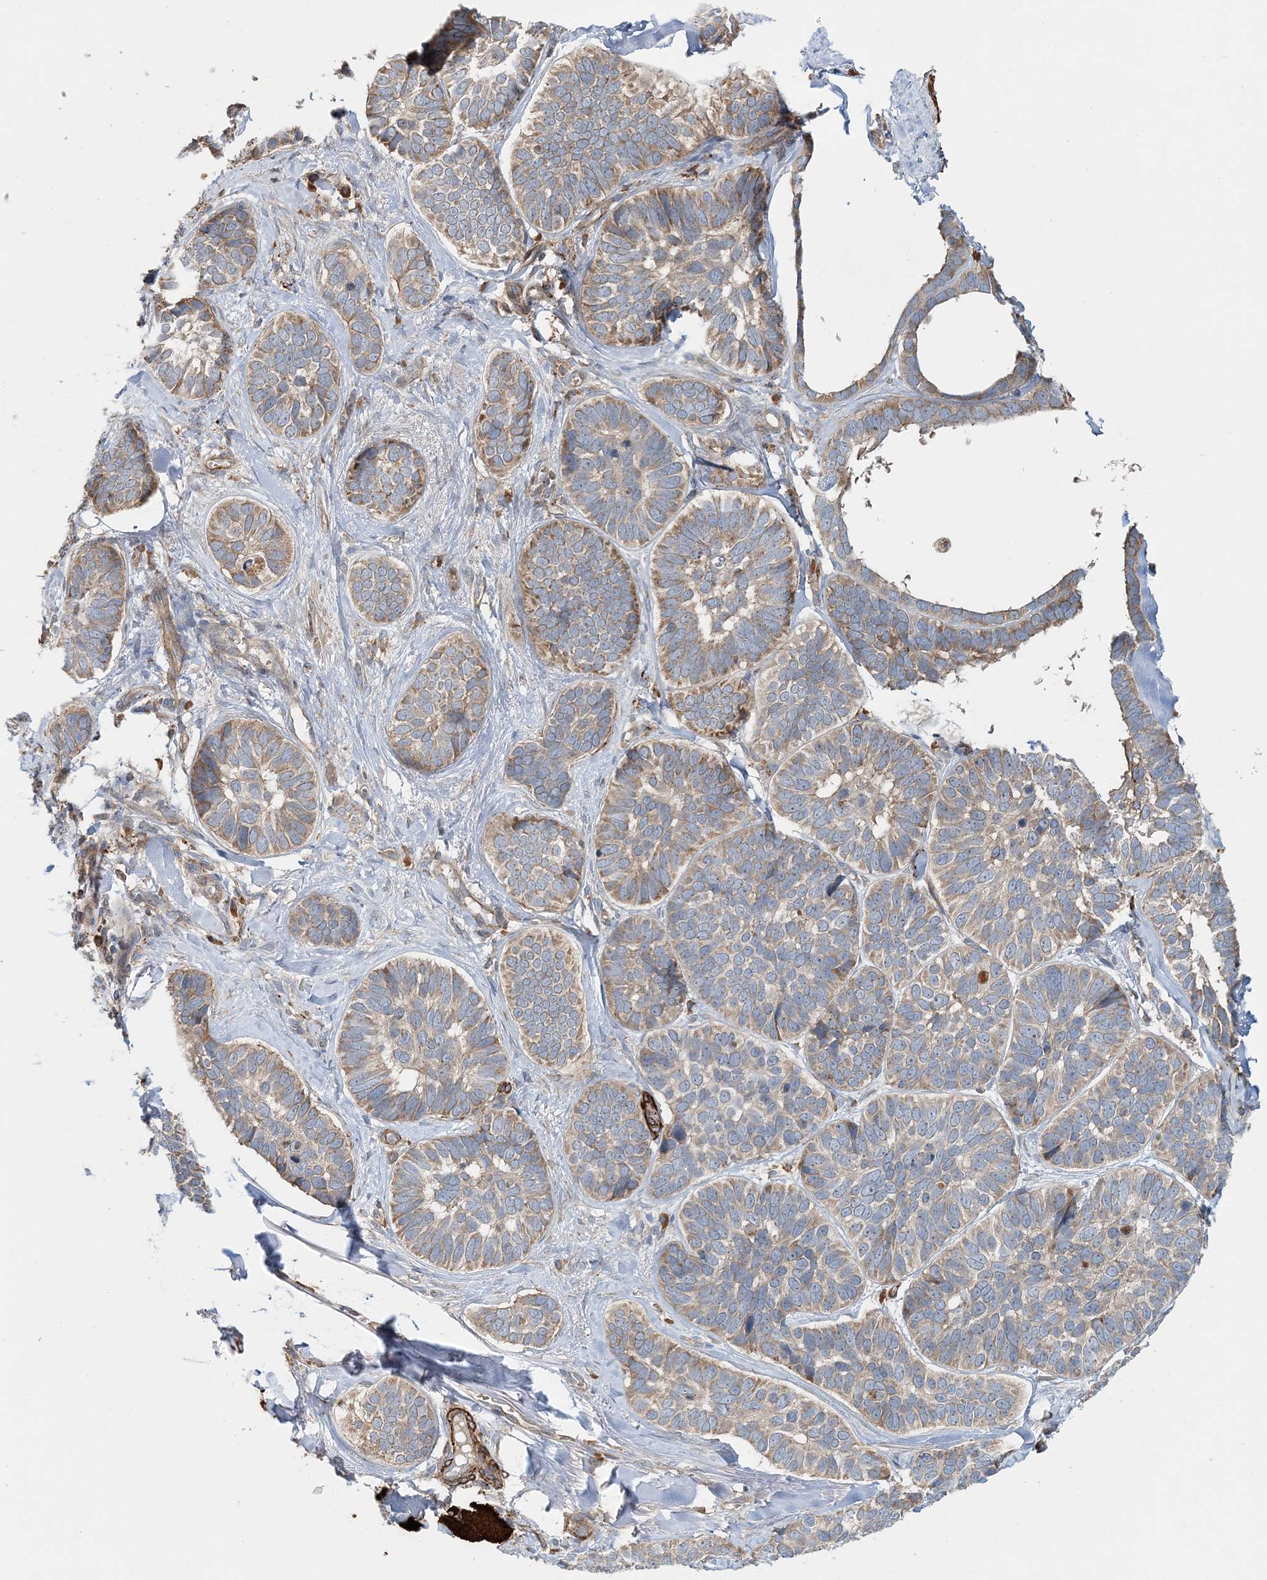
{"staining": {"intensity": "weak", "quantity": "25%-75%", "location": "cytoplasmic/membranous"}, "tissue": "skin cancer", "cell_type": "Tumor cells", "image_type": "cancer", "snomed": [{"axis": "morphology", "description": "Basal cell carcinoma"}, {"axis": "topography", "description": "Skin"}], "caption": "An immunohistochemistry micrograph of tumor tissue is shown. Protein staining in brown labels weak cytoplasmic/membranous positivity in skin cancer within tumor cells. The staining was performed using DAB, with brown indicating positive protein expression. Nuclei are stained blue with hematoxylin.", "gene": "TTI1", "patient": {"sex": "male", "age": 62}}